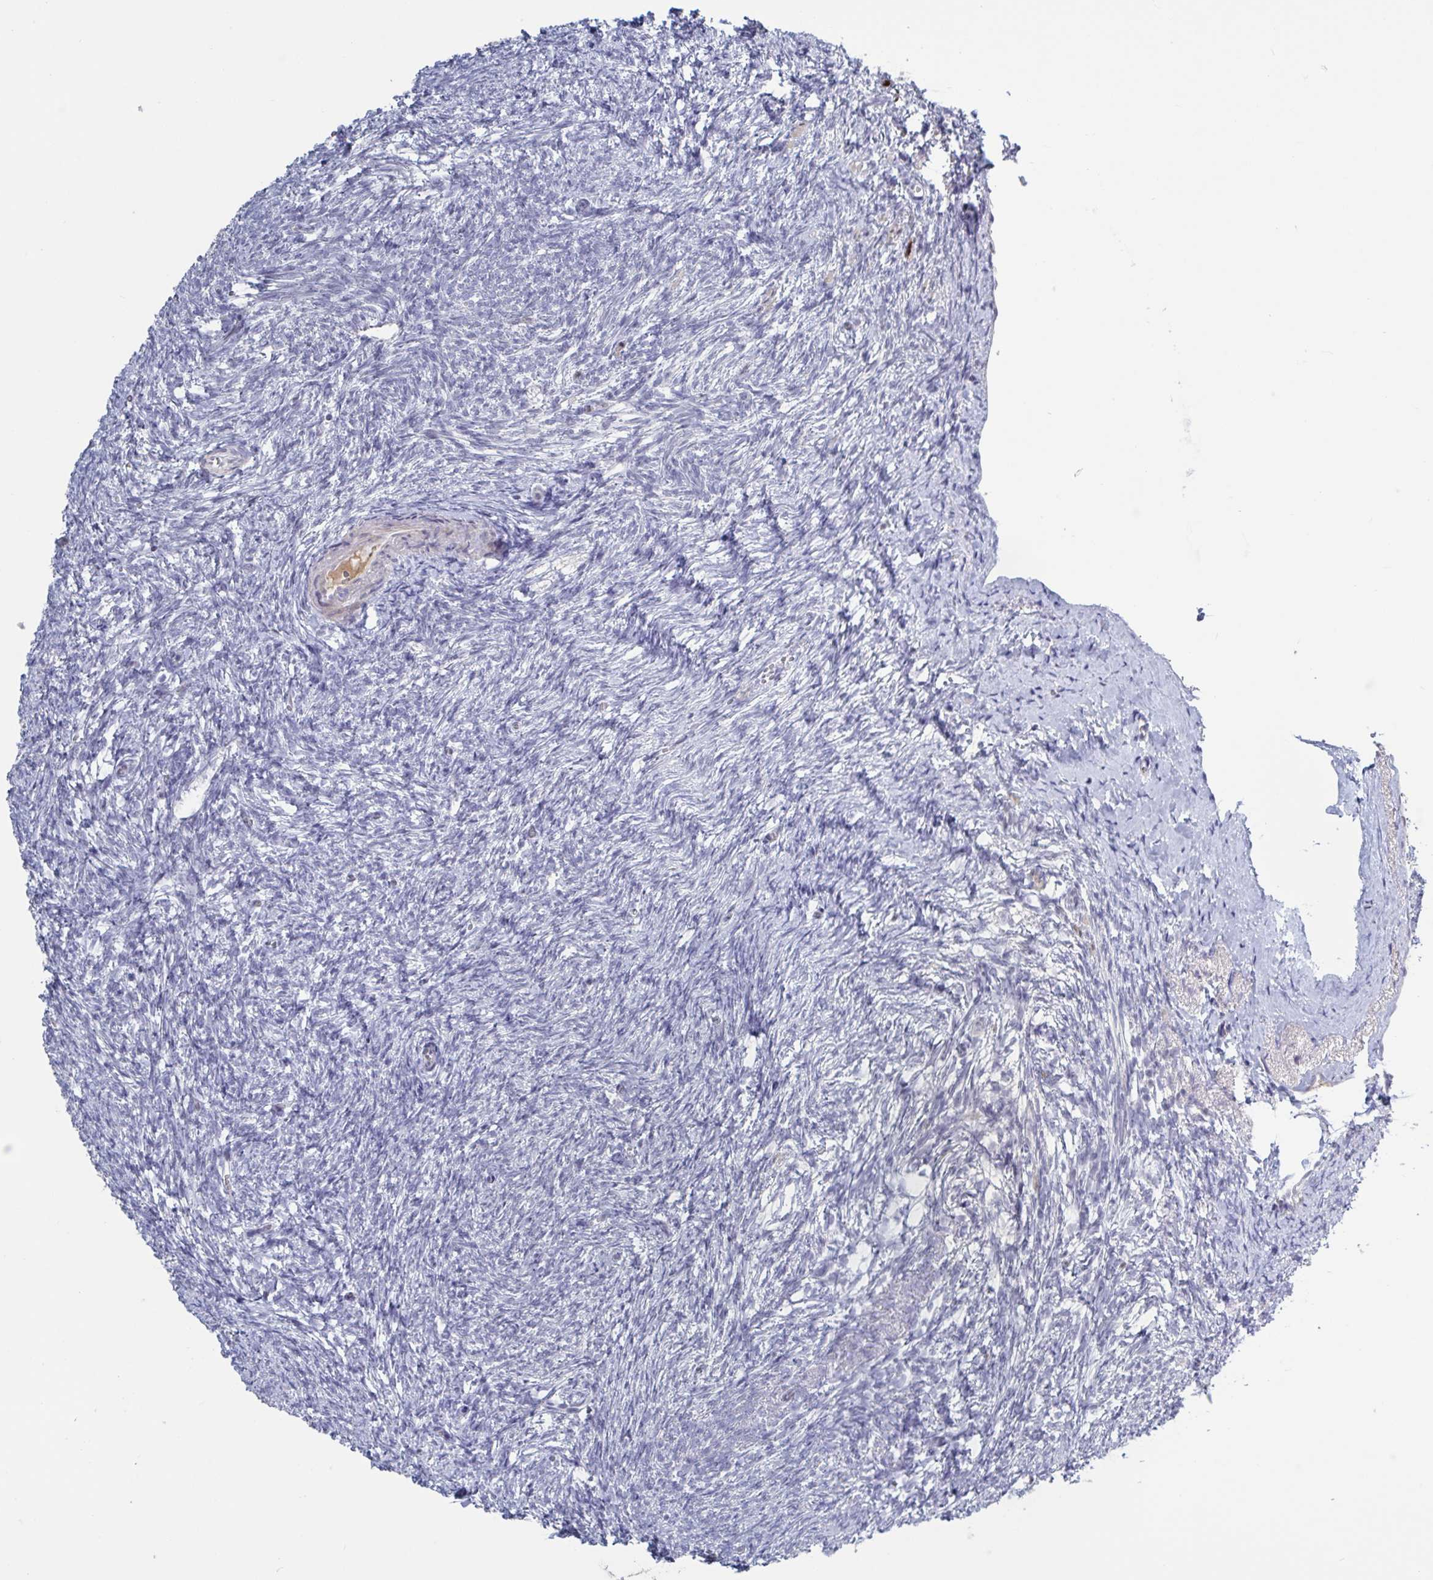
{"staining": {"intensity": "negative", "quantity": "none", "location": "none"}, "tissue": "ovary", "cell_type": "Follicle cells", "image_type": "normal", "snomed": [{"axis": "morphology", "description": "Normal tissue, NOS"}, {"axis": "topography", "description": "Ovary"}], "caption": "The image displays no staining of follicle cells in normal ovary. (IHC, brightfield microscopy, high magnification).", "gene": "BCL7B", "patient": {"sex": "female", "age": 41}}